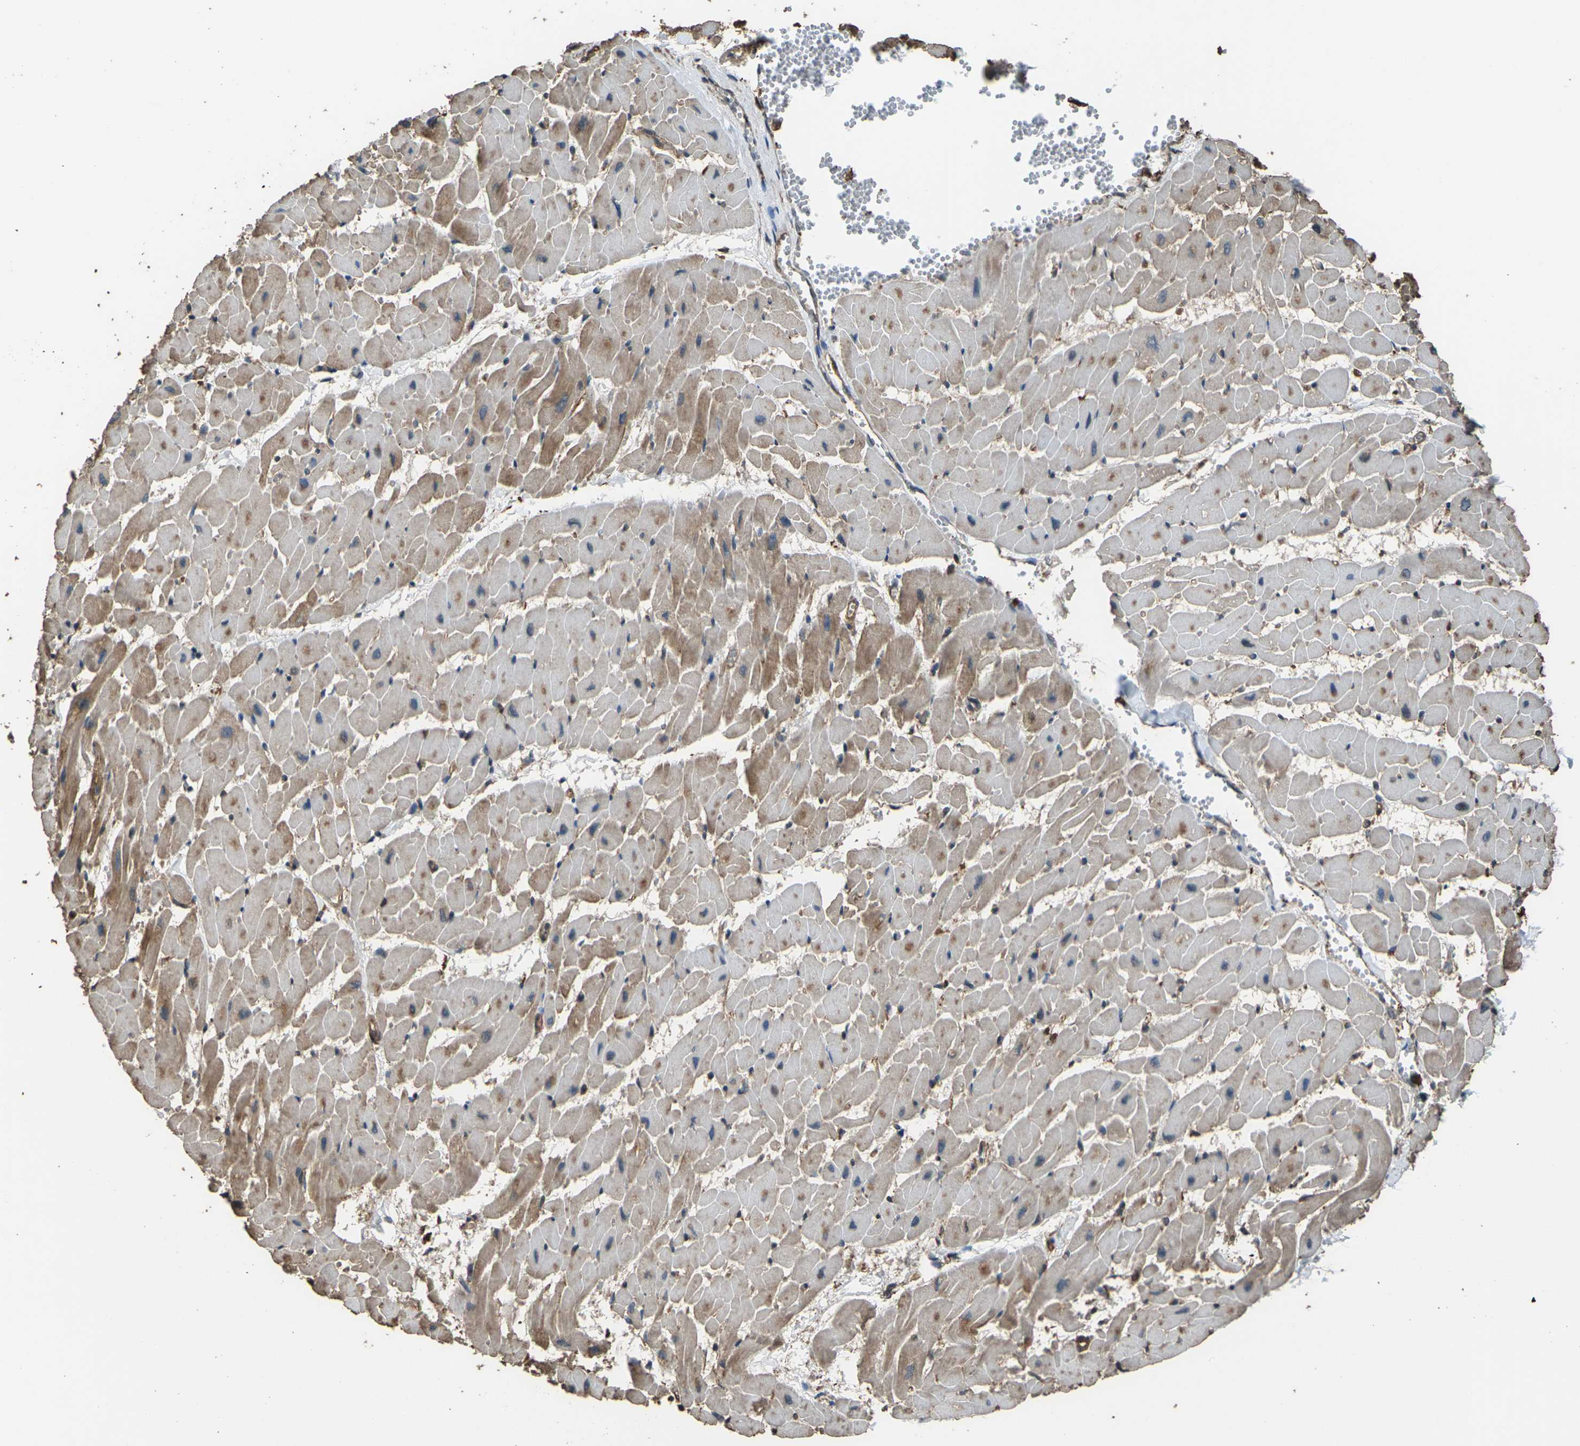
{"staining": {"intensity": "moderate", "quantity": "25%-75%", "location": "cytoplasmic/membranous"}, "tissue": "heart muscle", "cell_type": "Cardiomyocytes", "image_type": "normal", "snomed": [{"axis": "morphology", "description": "Normal tissue, NOS"}, {"axis": "topography", "description": "Heart"}], "caption": "Protein staining reveals moderate cytoplasmic/membranous positivity in approximately 25%-75% of cardiomyocytes in benign heart muscle.", "gene": "DHPS", "patient": {"sex": "female", "age": 19}}